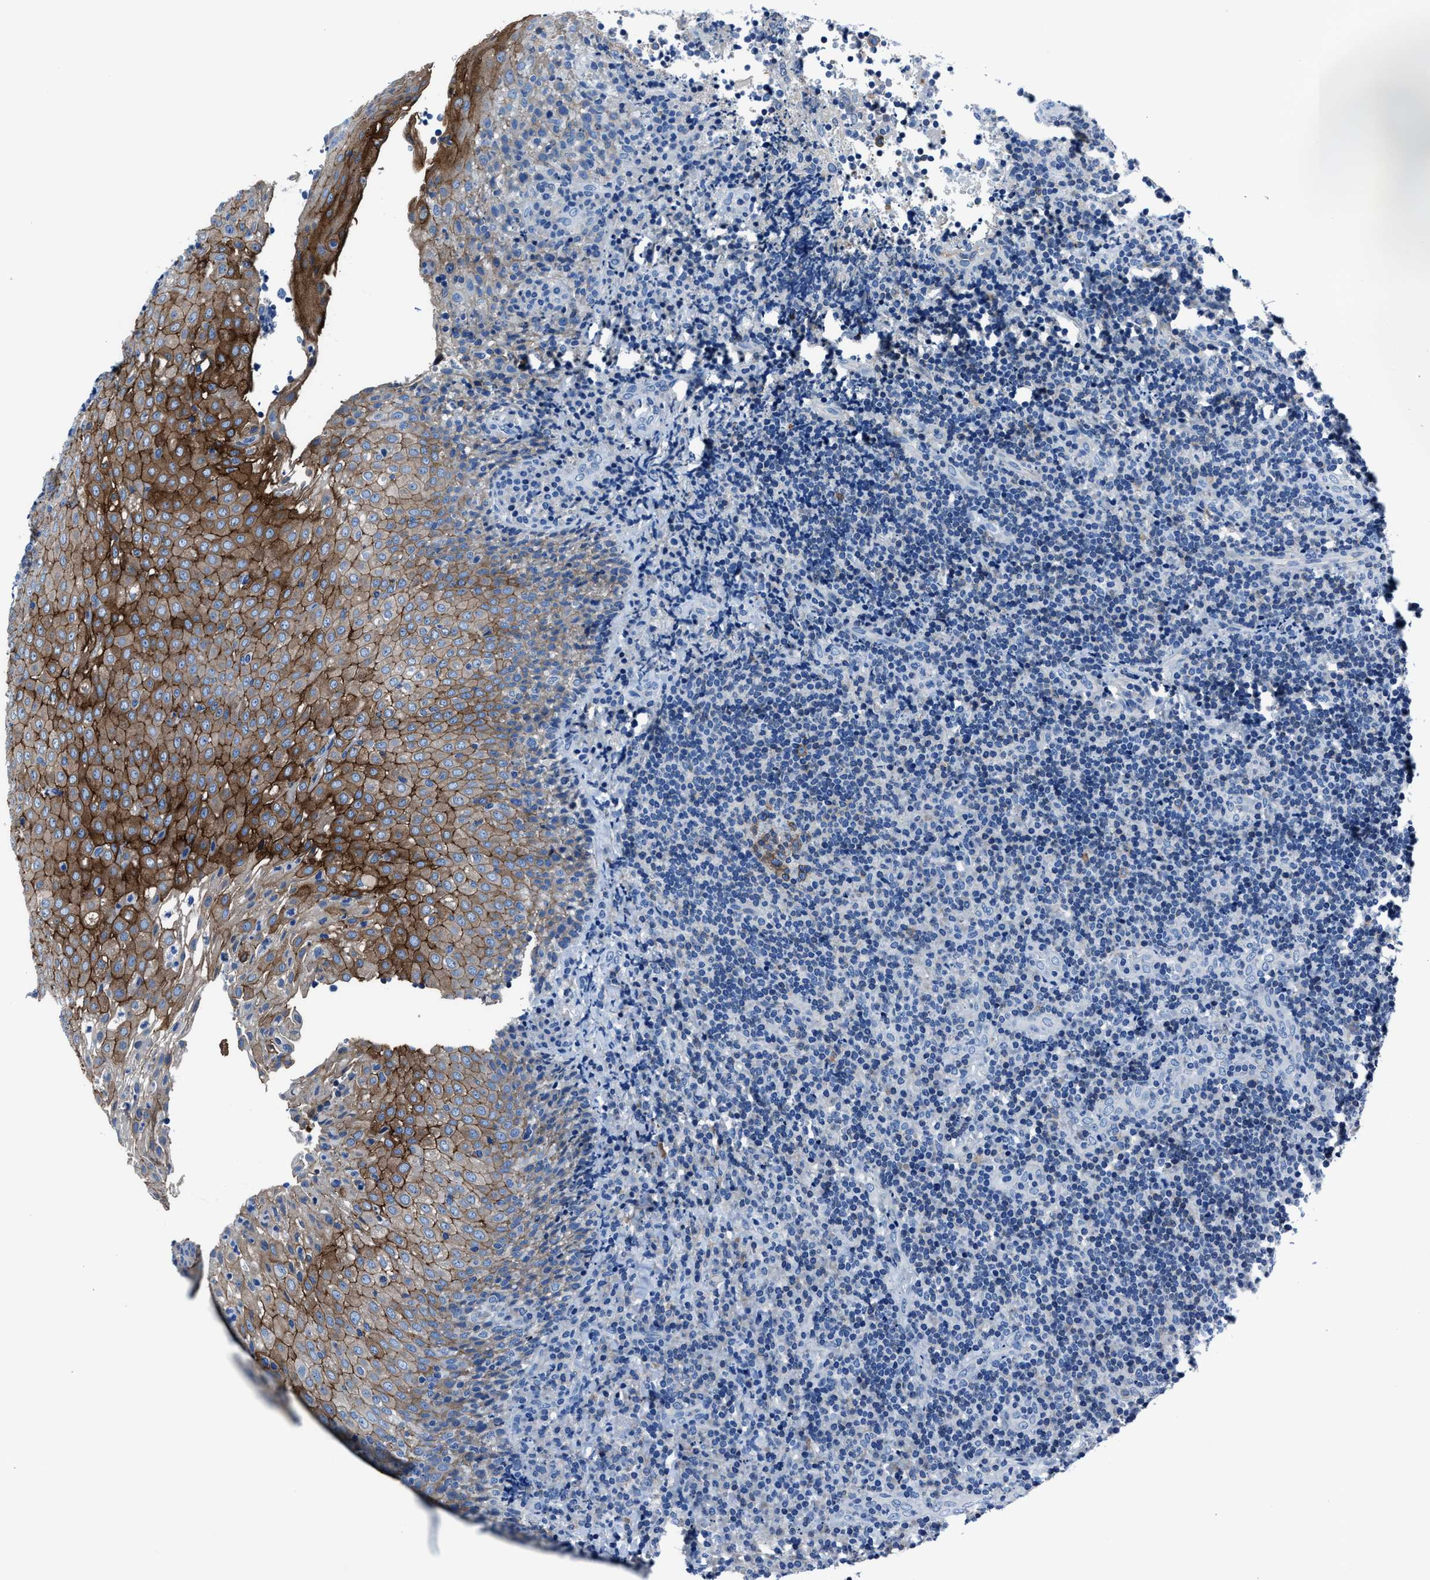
{"staining": {"intensity": "negative", "quantity": "none", "location": "none"}, "tissue": "lymphoma", "cell_type": "Tumor cells", "image_type": "cancer", "snomed": [{"axis": "morphology", "description": "Malignant lymphoma, non-Hodgkin's type, High grade"}, {"axis": "topography", "description": "Tonsil"}], "caption": "A histopathology image of malignant lymphoma, non-Hodgkin's type (high-grade) stained for a protein shows no brown staining in tumor cells.", "gene": "LMO7", "patient": {"sex": "female", "age": 36}}